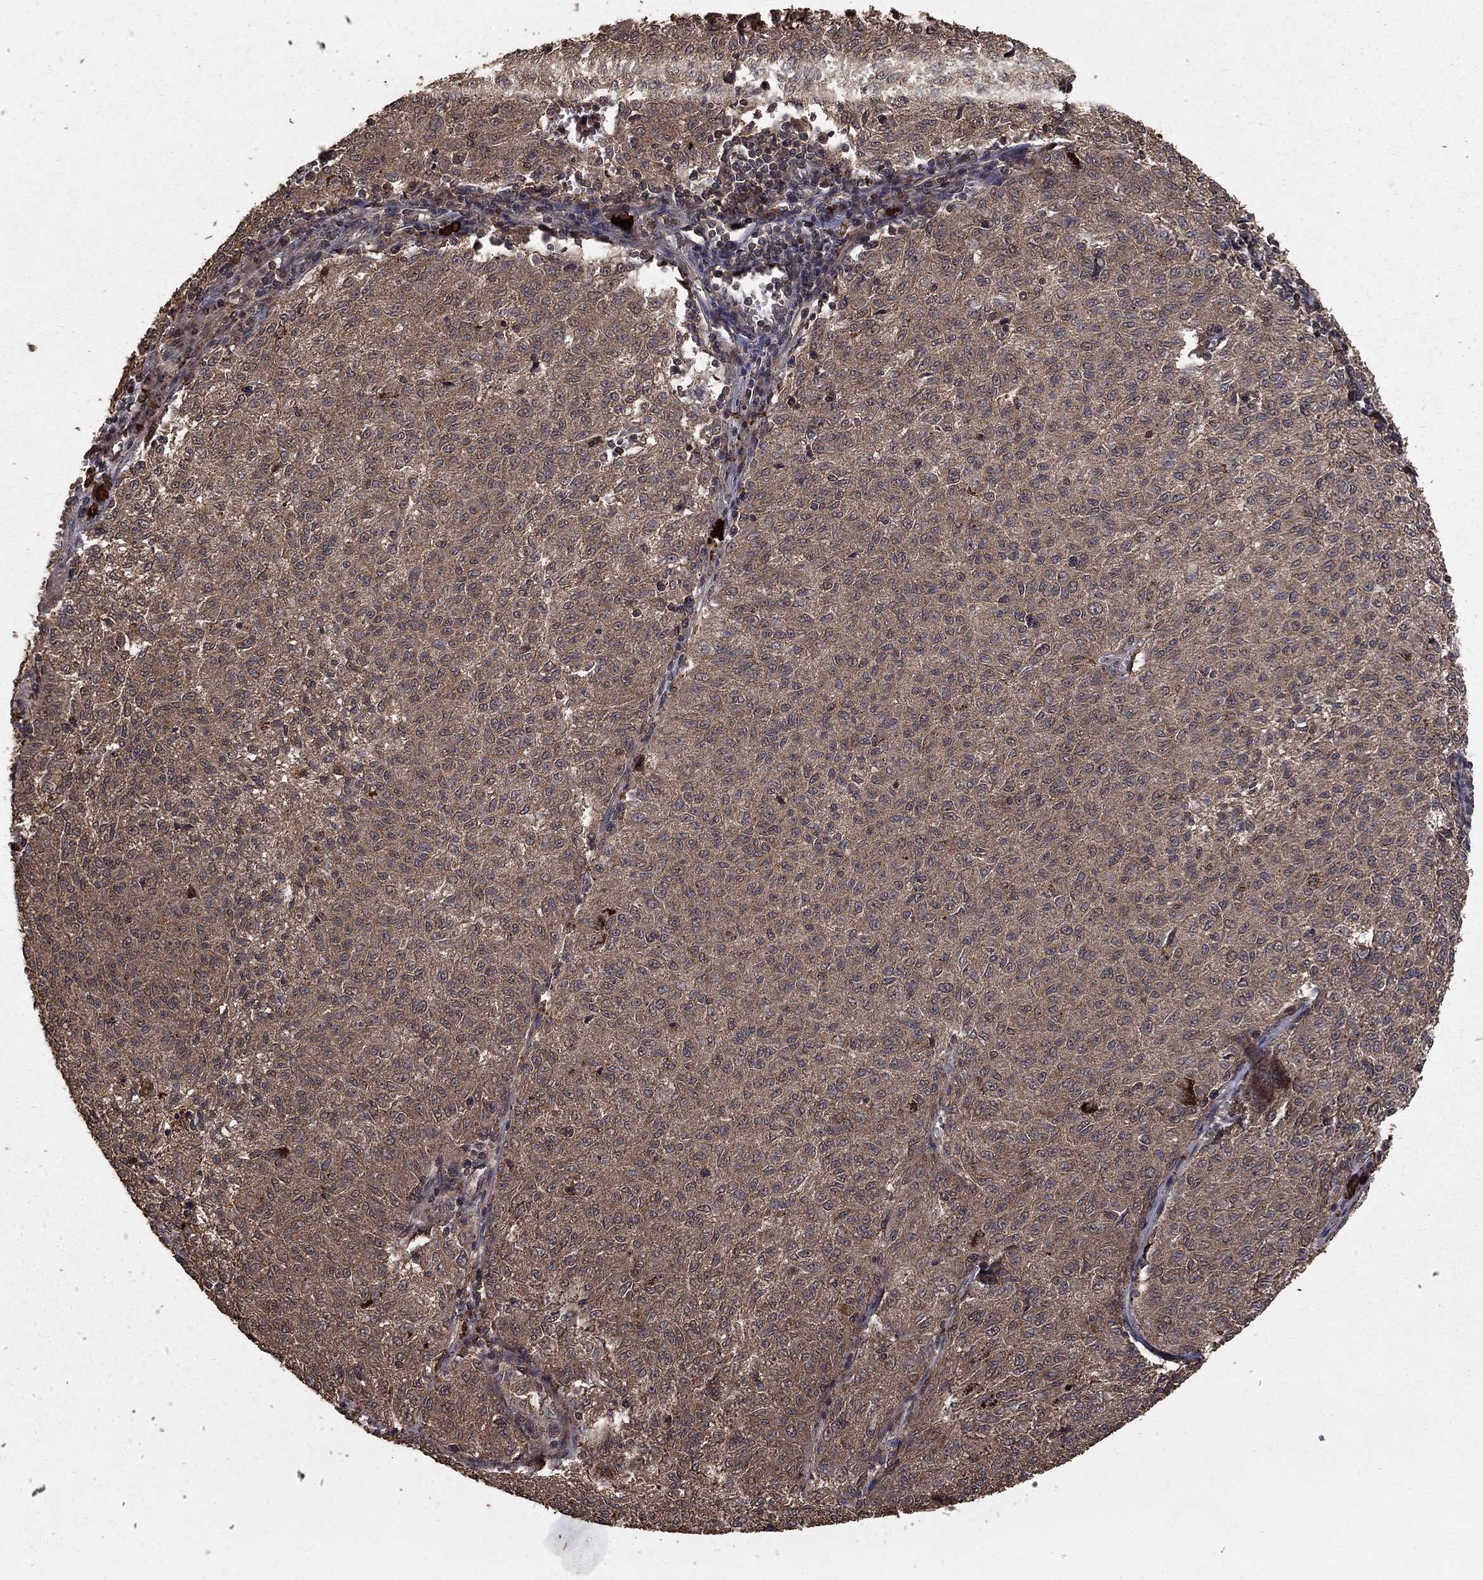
{"staining": {"intensity": "weak", "quantity": ">75%", "location": "cytoplasmic/membranous"}, "tissue": "melanoma", "cell_type": "Tumor cells", "image_type": "cancer", "snomed": [{"axis": "morphology", "description": "Malignant melanoma, NOS"}, {"axis": "topography", "description": "Skin"}], "caption": "Human malignant melanoma stained with a protein marker demonstrates weak staining in tumor cells.", "gene": "PRDM1", "patient": {"sex": "female", "age": 72}}